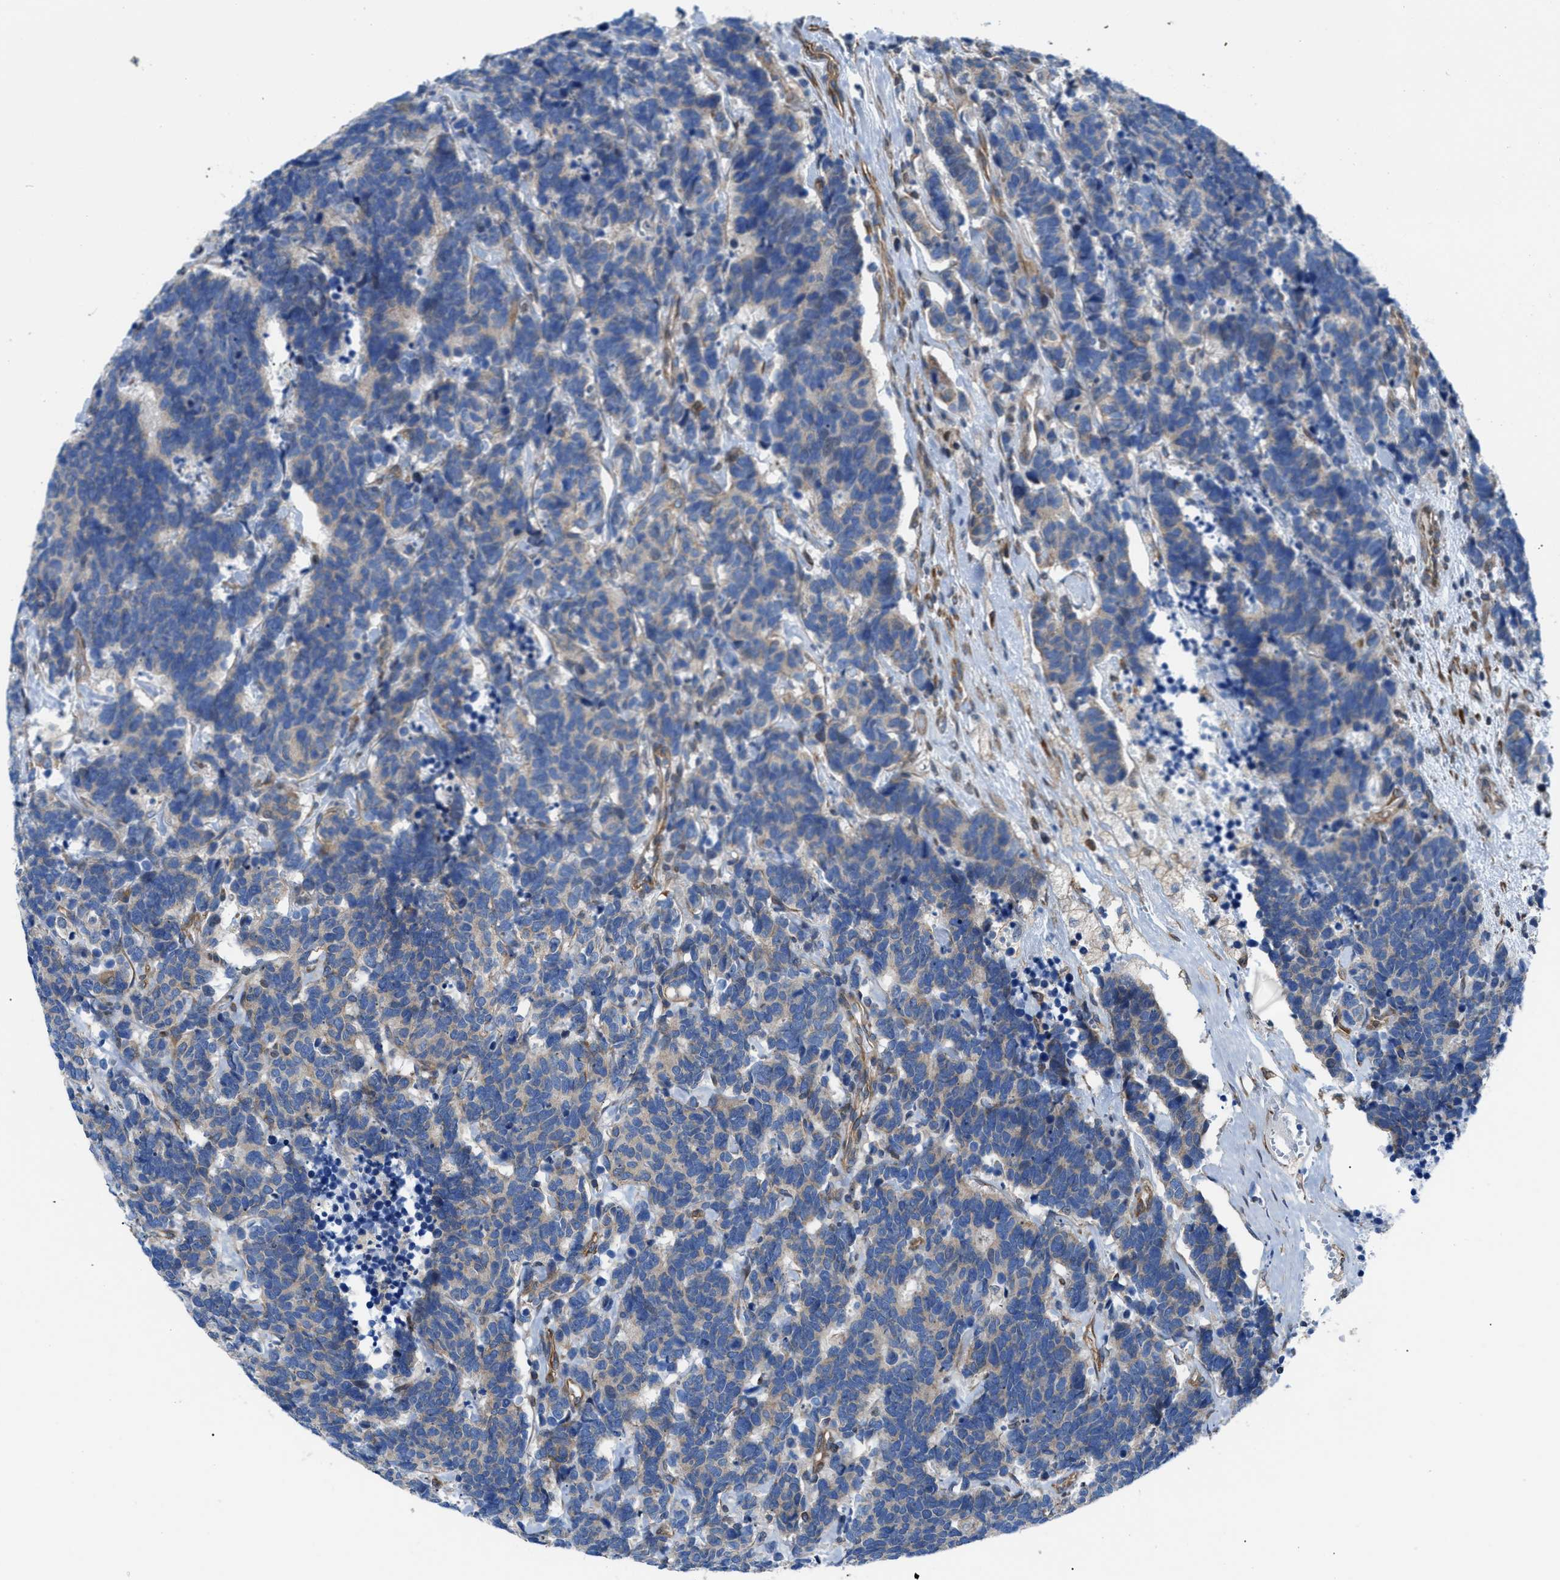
{"staining": {"intensity": "weak", "quantity": "25%-75%", "location": "cytoplasmic/membranous"}, "tissue": "carcinoid", "cell_type": "Tumor cells", "image_type": "cancer", "snomed": [{"axis": "morphology", "description": "Carcinoma, NOS"}, {"axis": "morphology", "description": "Carcinoid, malignant, NOS"}, {"axis": "topography", "description": "Urinary bladder"}], "caption": "Malignant carcinoid stained with a protein marker exhibits weak staining in tumor cells.", "gene": "DMAC1", "patient": {"sex": "male", "age": 57}}